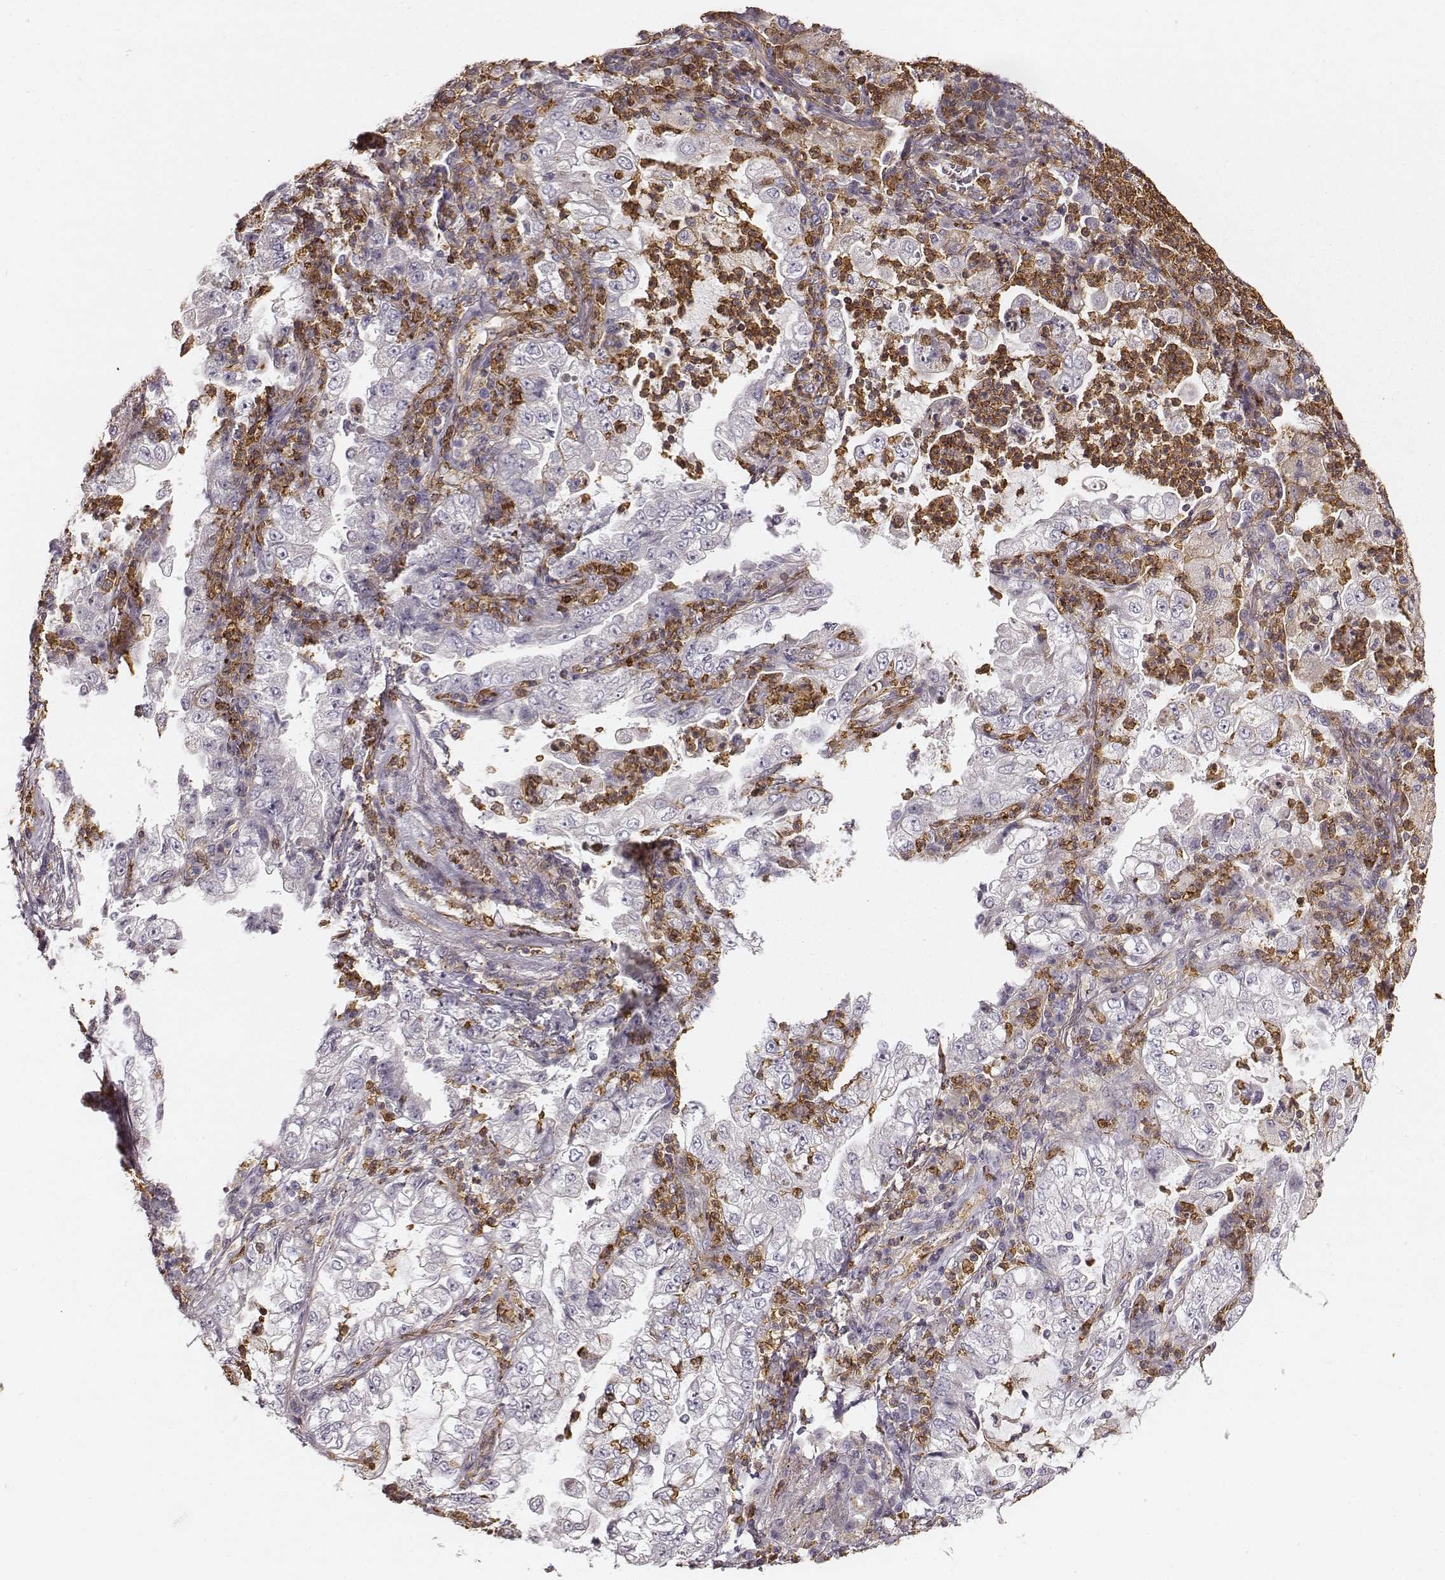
{"staining": {"intensity": "negative", "quantity": "none", "location": "none"}, "tissue": "lung cancer", "cell_type": "Tumor cells", "image_type": "cancer", "snomed": [{"axis": "morphology", "description": "Adenocarcinoma, NOS"}, {"axis": "topography", "description": "Lung"}], "caption": "IHC of human adenocarcinoma (lung) exhibits no positivity in tumor cells. The staining is performed using DAB (3,3'-diaminobenzidine) brown chromogen with nuclei counter-stained in using hematoxylin.", "gene": "ZYX", "patient": {"sex": "female", "age": 73}}